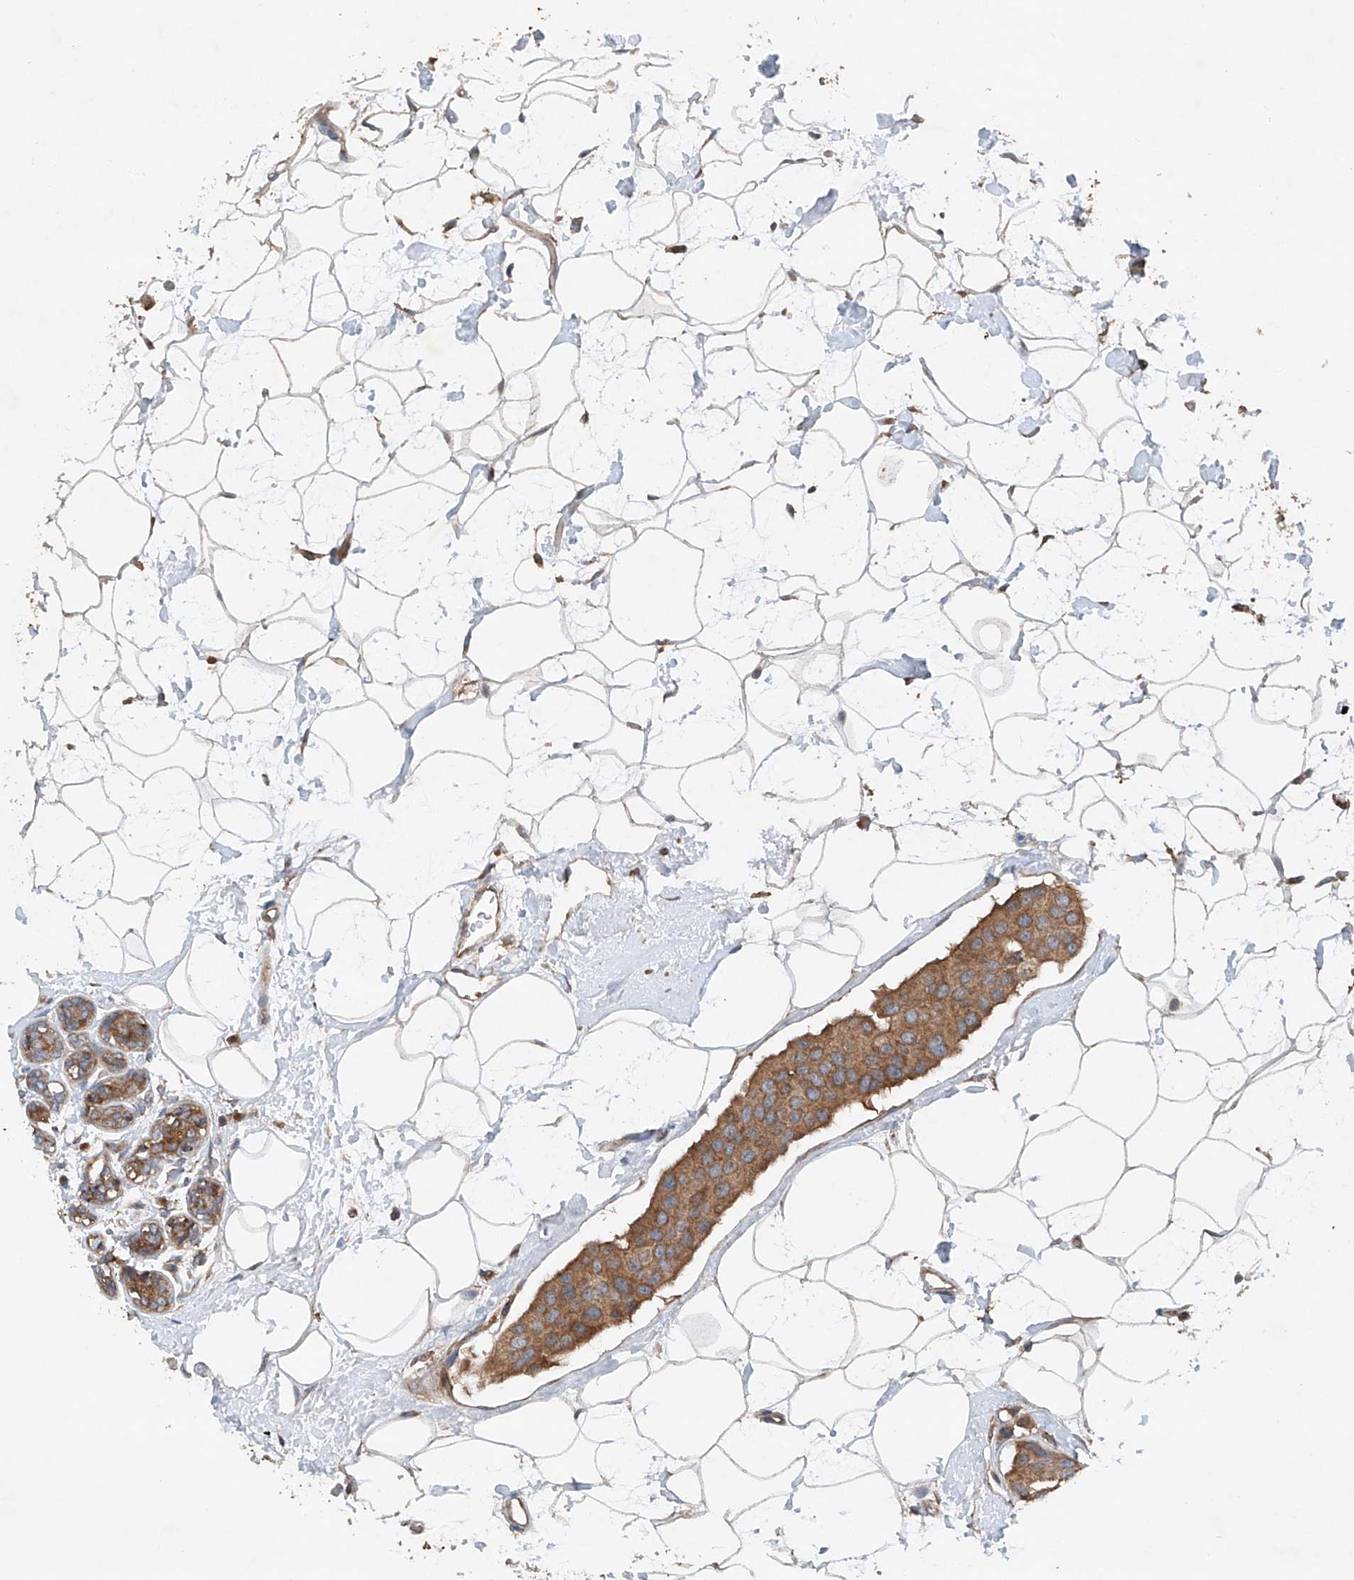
{"staining": {"intensity": "moderate", "quantity": ">75%", "location": "cytoplasmic/membranous"}, "tissue": "breast cancer", "cell_type": "Tumor cells", "image_type": "cancer", "snomed": [{"axis": "morphology", "description": "Normal tissue, NOS"}, {"axis": "morphology", "description": "Duct carcinoma"}, {"axis": "topography", "description": "Breast"}], "caption": "Breast intraductal carcinoma stained for a protein (brown) demonstrates moderate cytoplasmic/membranous positive positivity in approximately >75% of tumor cells.", "gene": "CEP85L", "patient": {"sex": "female", "age": 39}}